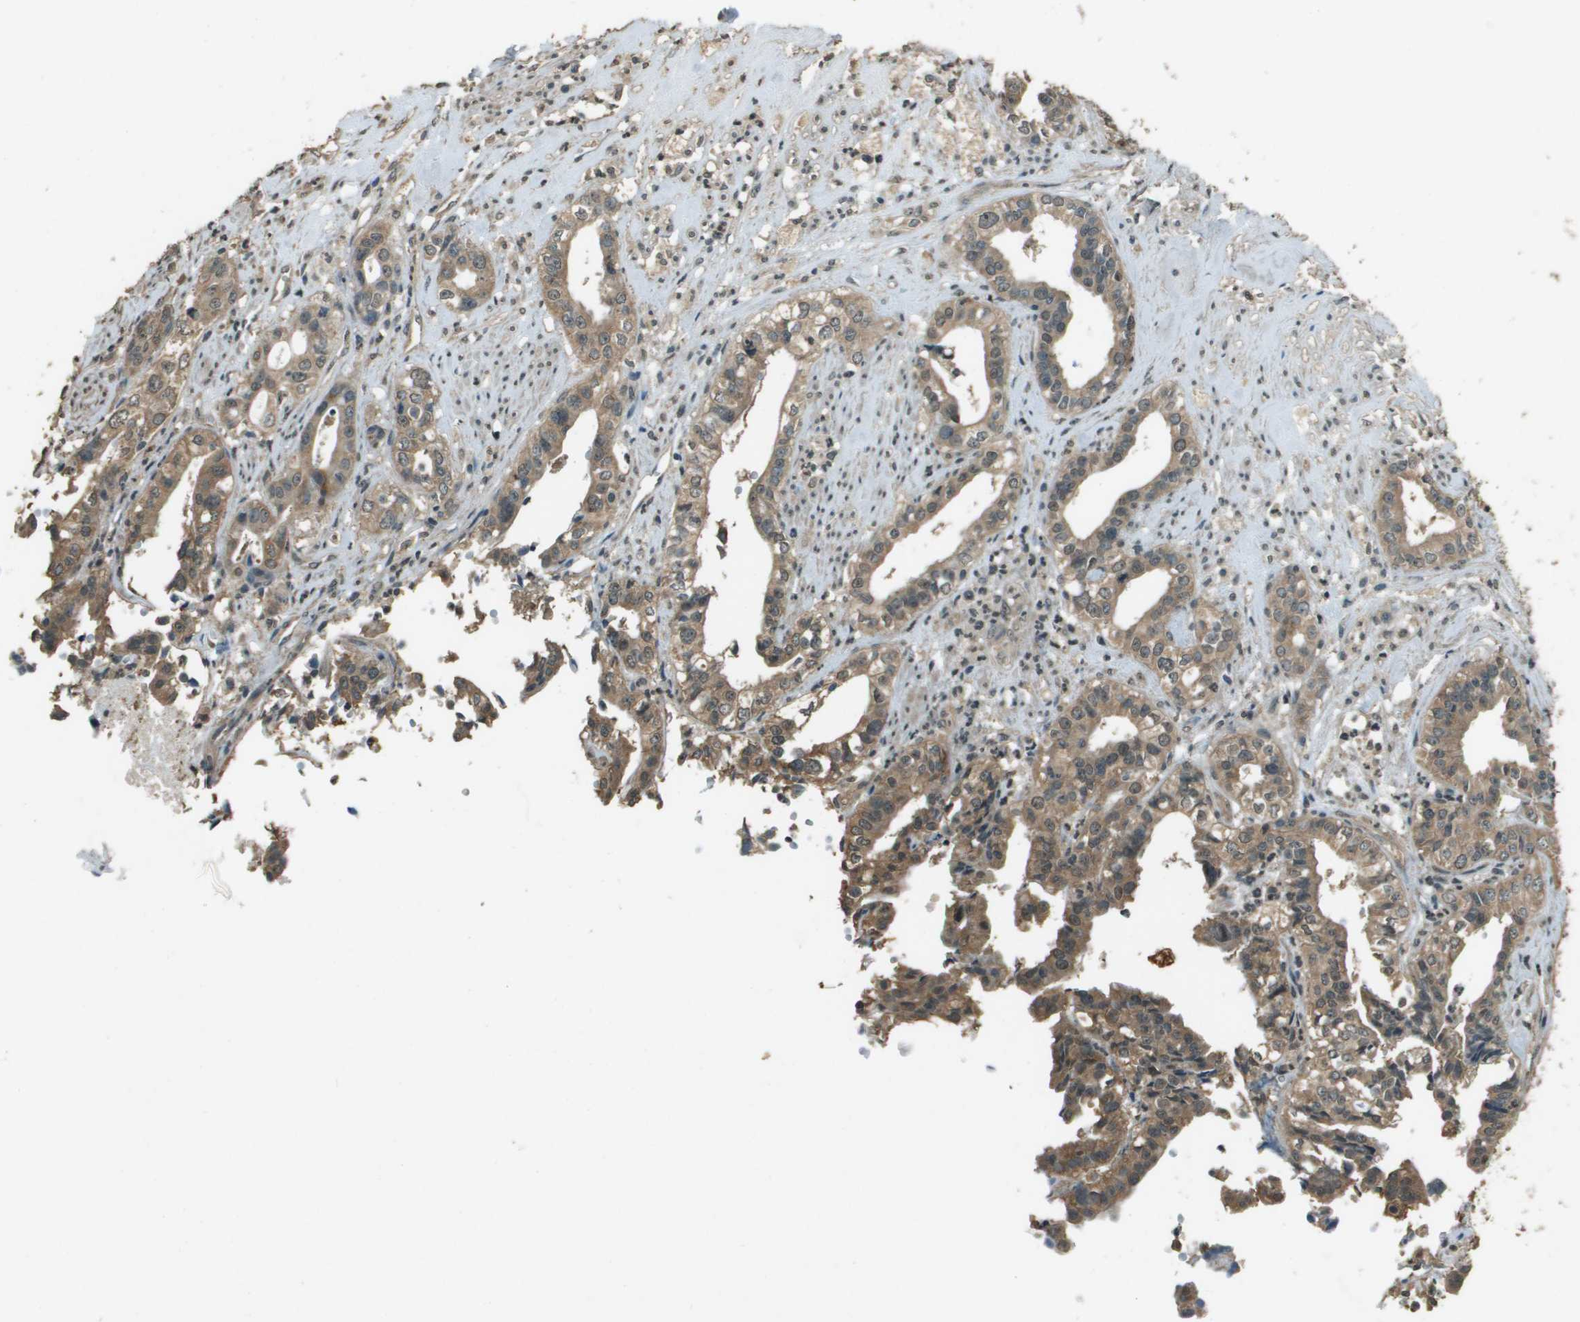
{"staining": {"intensity": "moderate", "quantity": ">75%", "location": "cytoplasmic/membranous"}, "tissue": "liver cancer", "cell_type": "Tumor cells", "image_type": "cancer", "snomed": [{"axis": "morphology", "description": "Cholangiocarcinoma"}, {"axis": "topography", "description": "Liver"}], "caption": "Immunohistochemical staining of human liver cancer reveals medium levels of moderate cytoplasmic/membranous positivity in approximately >75% of tumor cells. (IHC, brightfield microscopy, high magnification).", "gene": "SDC3", "patient": {"sex": "female", "age": 61}}